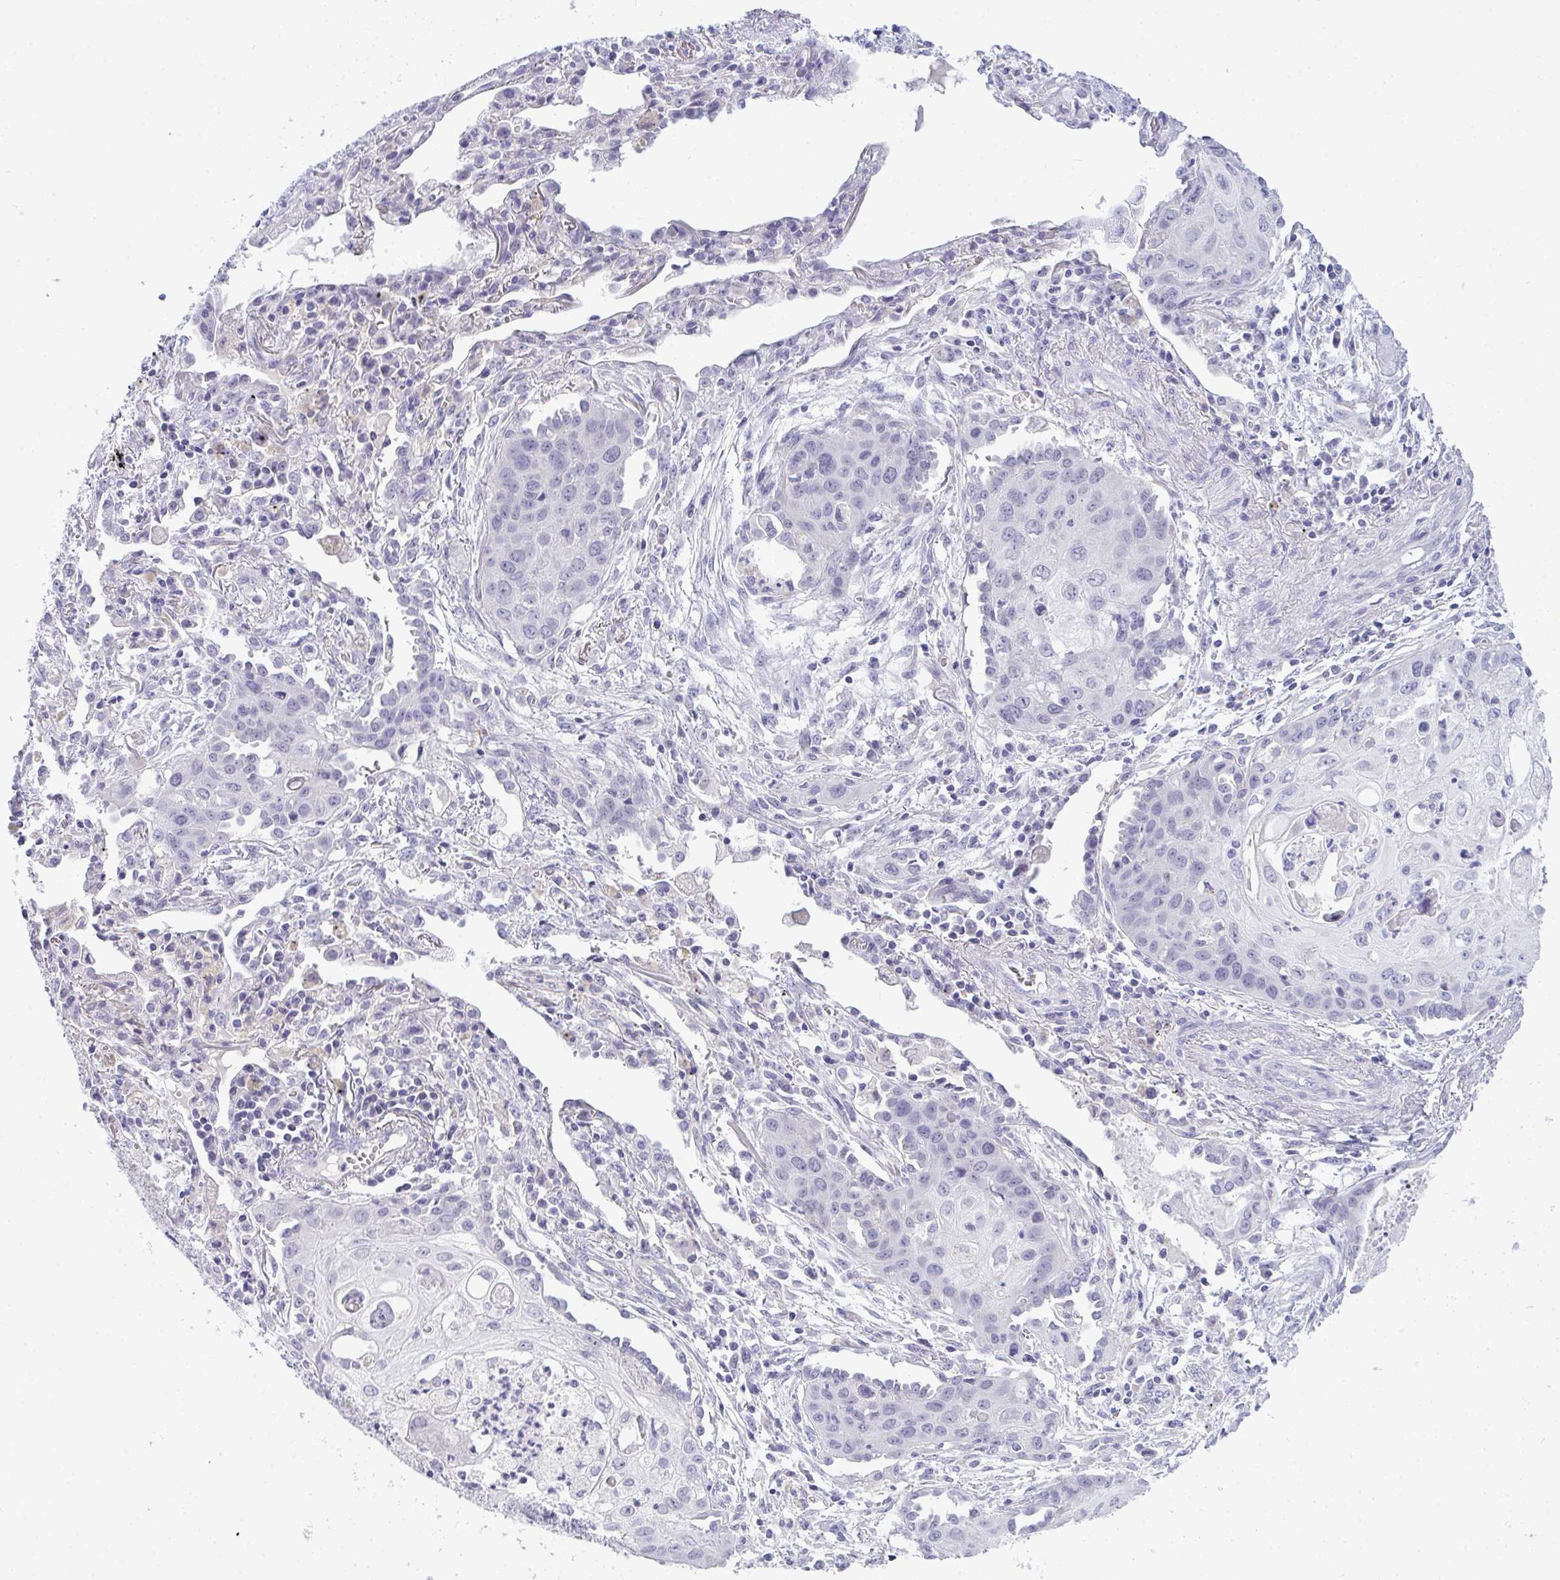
{"staining": {"intensity": "weak", "quantity": "25%-75%", "location": "cytoplasmic/membranous"}, "tissue": "lung cancer", "cell_type": "Tumor cells", "image_type": "cancer", "snomed": [{"axis": "morphology", "description": "Squamous cell carcinoma, NOS"}, {"axis": "topography", "description": "Lung"}], "caption": "Weak cytoplasmic/membranous staining is seen in approximately 25%-75% of tumor cells in lung cancer (squamous cell carcinoma).", "gene": "TMEM82", "patient": {"sex": "male", "age": 71}}